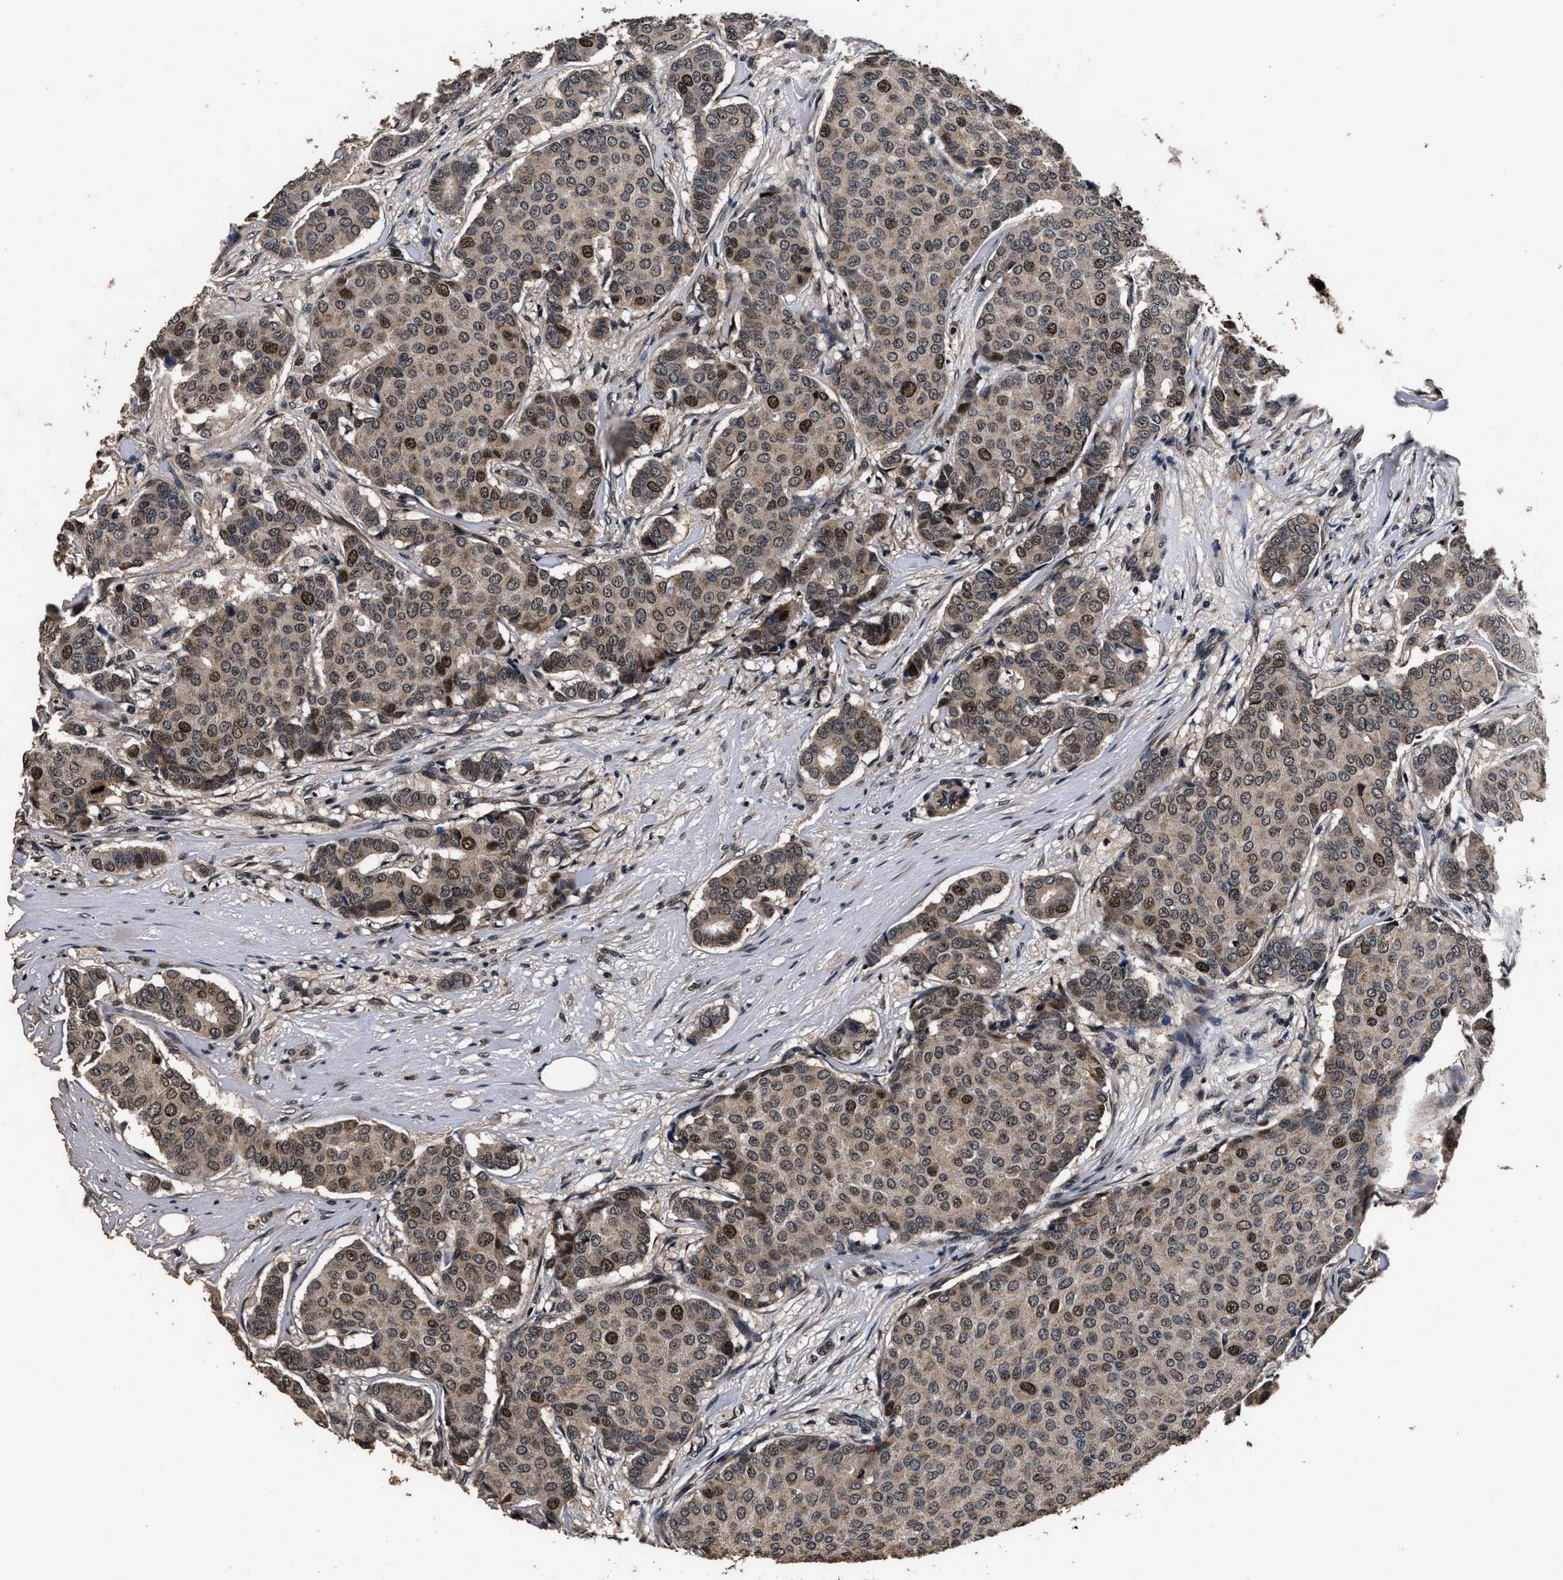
{"staining": {"intensity": "weak", "quantity": ">75%", "location": "cytoplasmic/membranous,nuclear"}, "tissue": "breast cancer", "cell_type": "Tumor cells", "image_type": "cancer", "snomed": [{"axis": "morphology", "description": "Duct carcinoma"}, {"axis": "topography", "description": "Breast"}], "caption": "Tumor cells show weak cytoplasmic/membranous and nuclear positivity in about >75% of cells in breast cancer (invasive ductal carcinoma). (IHC, brightfield microscopy, high magnification).", "gene": "CSTF1", "patient": {"sex": "female", "age": 75}}